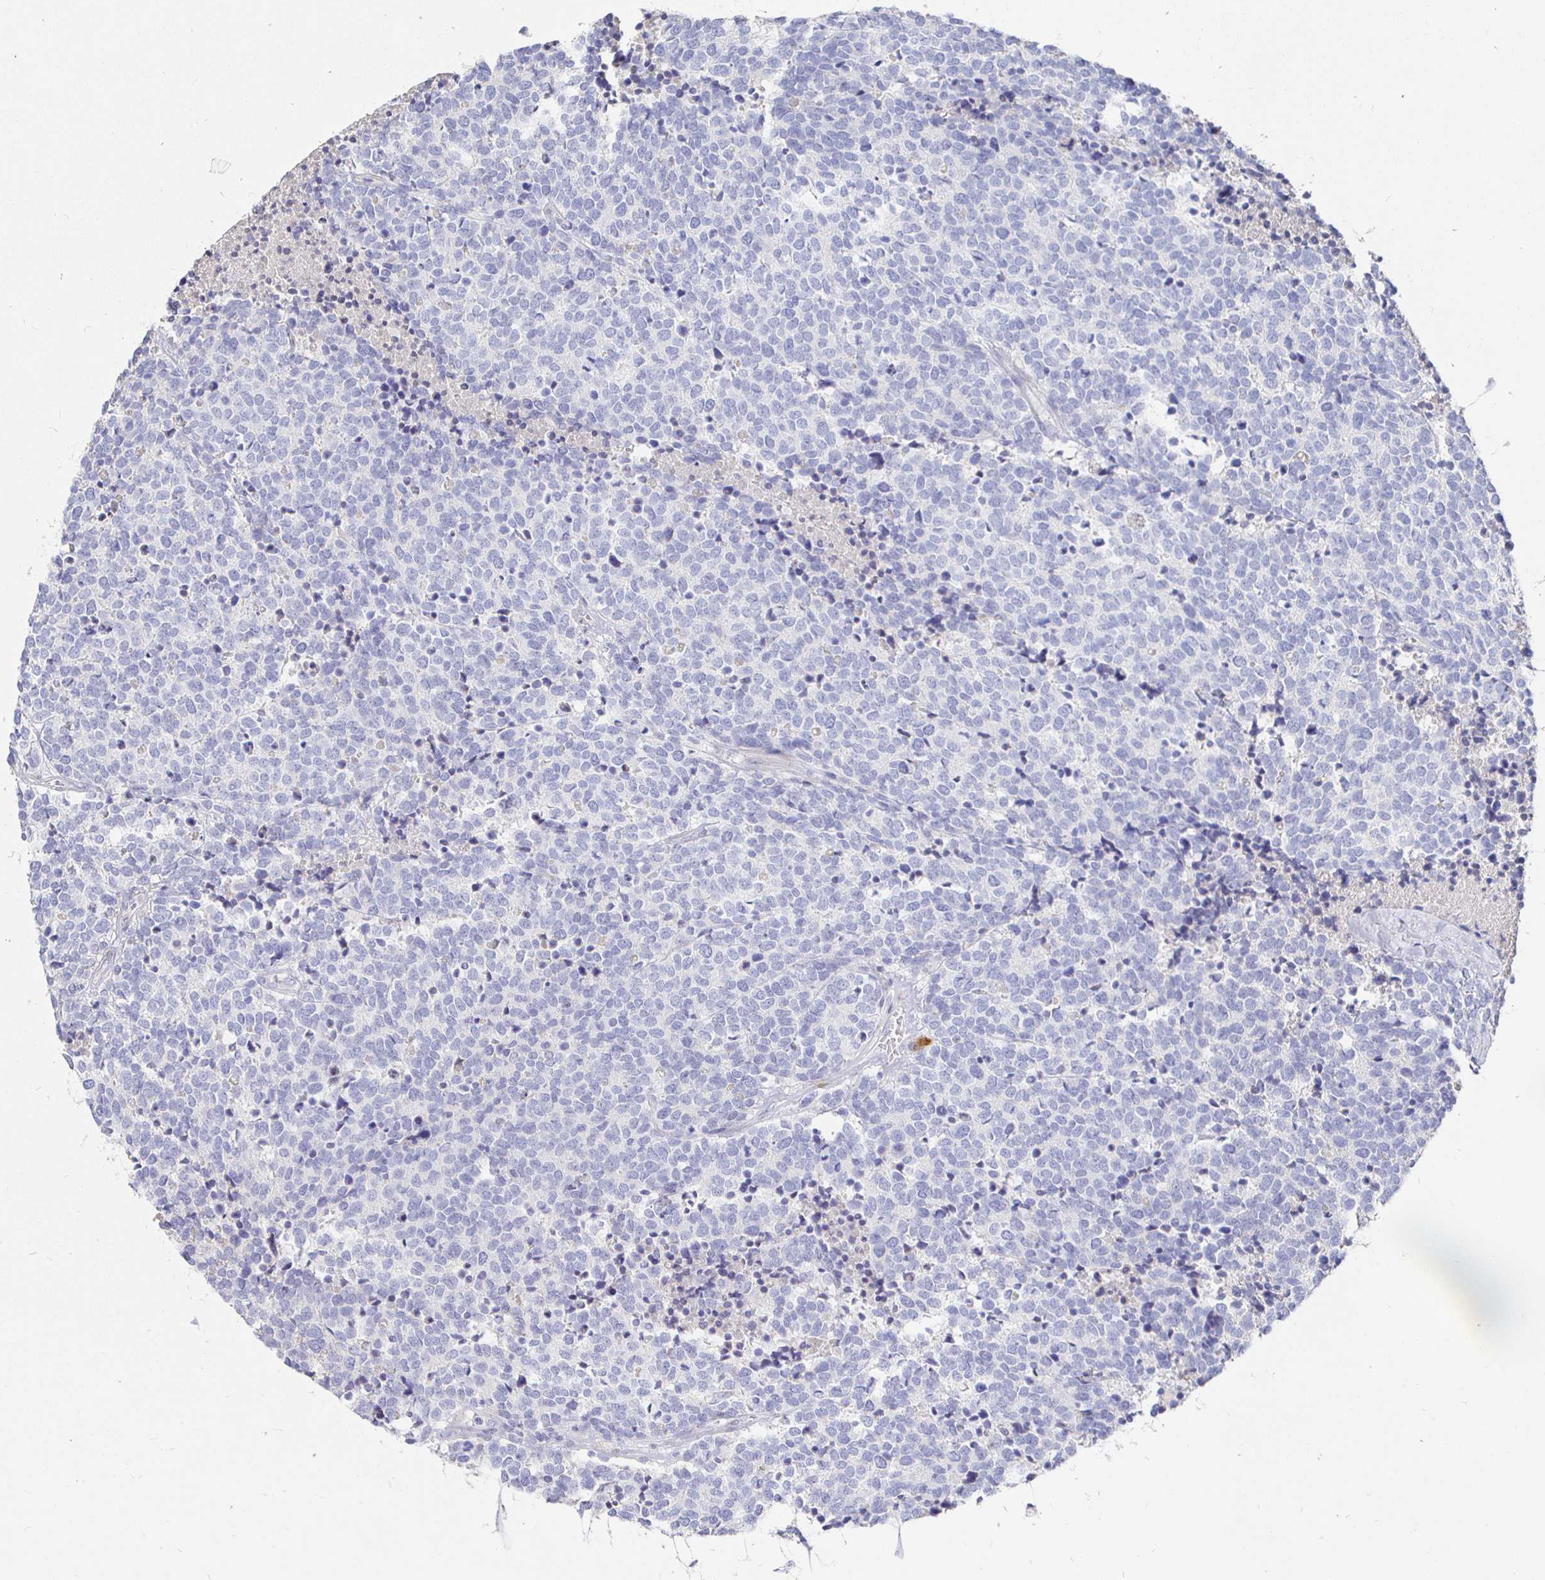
{"staining": {"intensity": "negative", "quantity": "none", "location": "none"}, "tissue": "carcinoid", "cell_type": "Tumor cells", "image_type": "cancer", "snomed": [{"axis": "morphology", "description": "Carcinoid, malignant, NOS"}, {"axis": "topography", "description": "Skin"}], "caption": "DAB immunohistochemical staining of human malignant carcinoid displays no significant staining in tumor cells. The staining is performed using DAB (3,3'-diaminobenzidine) brown chromogen with nuclei counter-stained in using hematoxylin.", "gene": "CXCR3", "patient": {"sex": "female", "age": 79}}